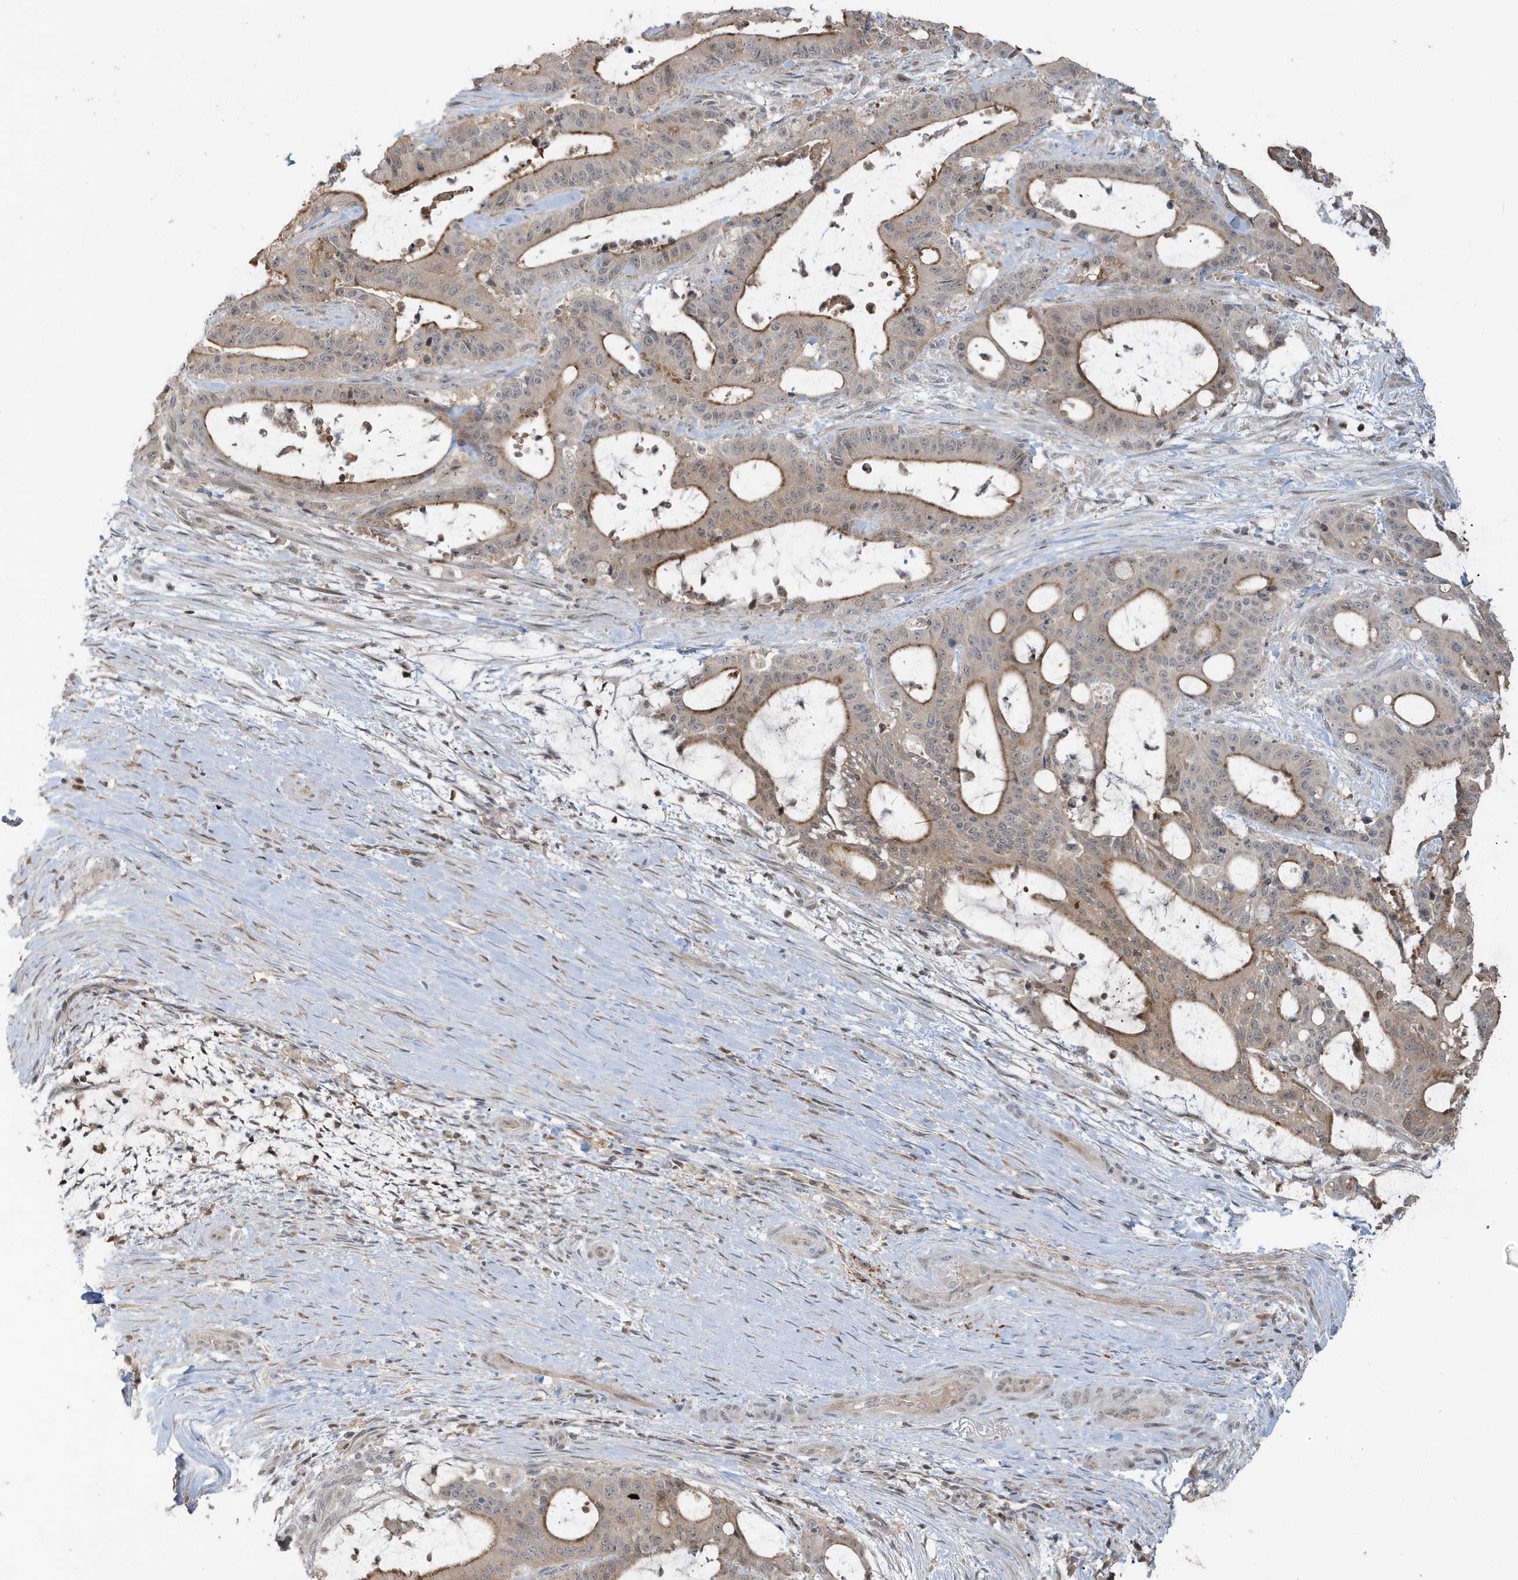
{"staining": {"intensity": "moderate", "quantity": "25%-75%", "location": "cytoplasmic/membranous"}, "tissue": "liver cancer", "cell_type": "Tumor cells", "image_type": "cancer", "snomed": [{"axis": "morphology", "description": "Normal tissue, NOS"}, {"axis": "morphology", "description": "Cholangiocarcinoma"}, {"axis": "topography", "description": "Liver"}, {"axis": "topography", "description": "Peripheral nerve tissue"}], "caption": "Human liver cholangiocarcinoma stained with a brown dye demonstrates moderate cytoplasmic/membranous positive positivity in approximately 25%-75% of tumor cells.", "gene": "PRRT3", "patient": {"sex": "female", "age": 73}}